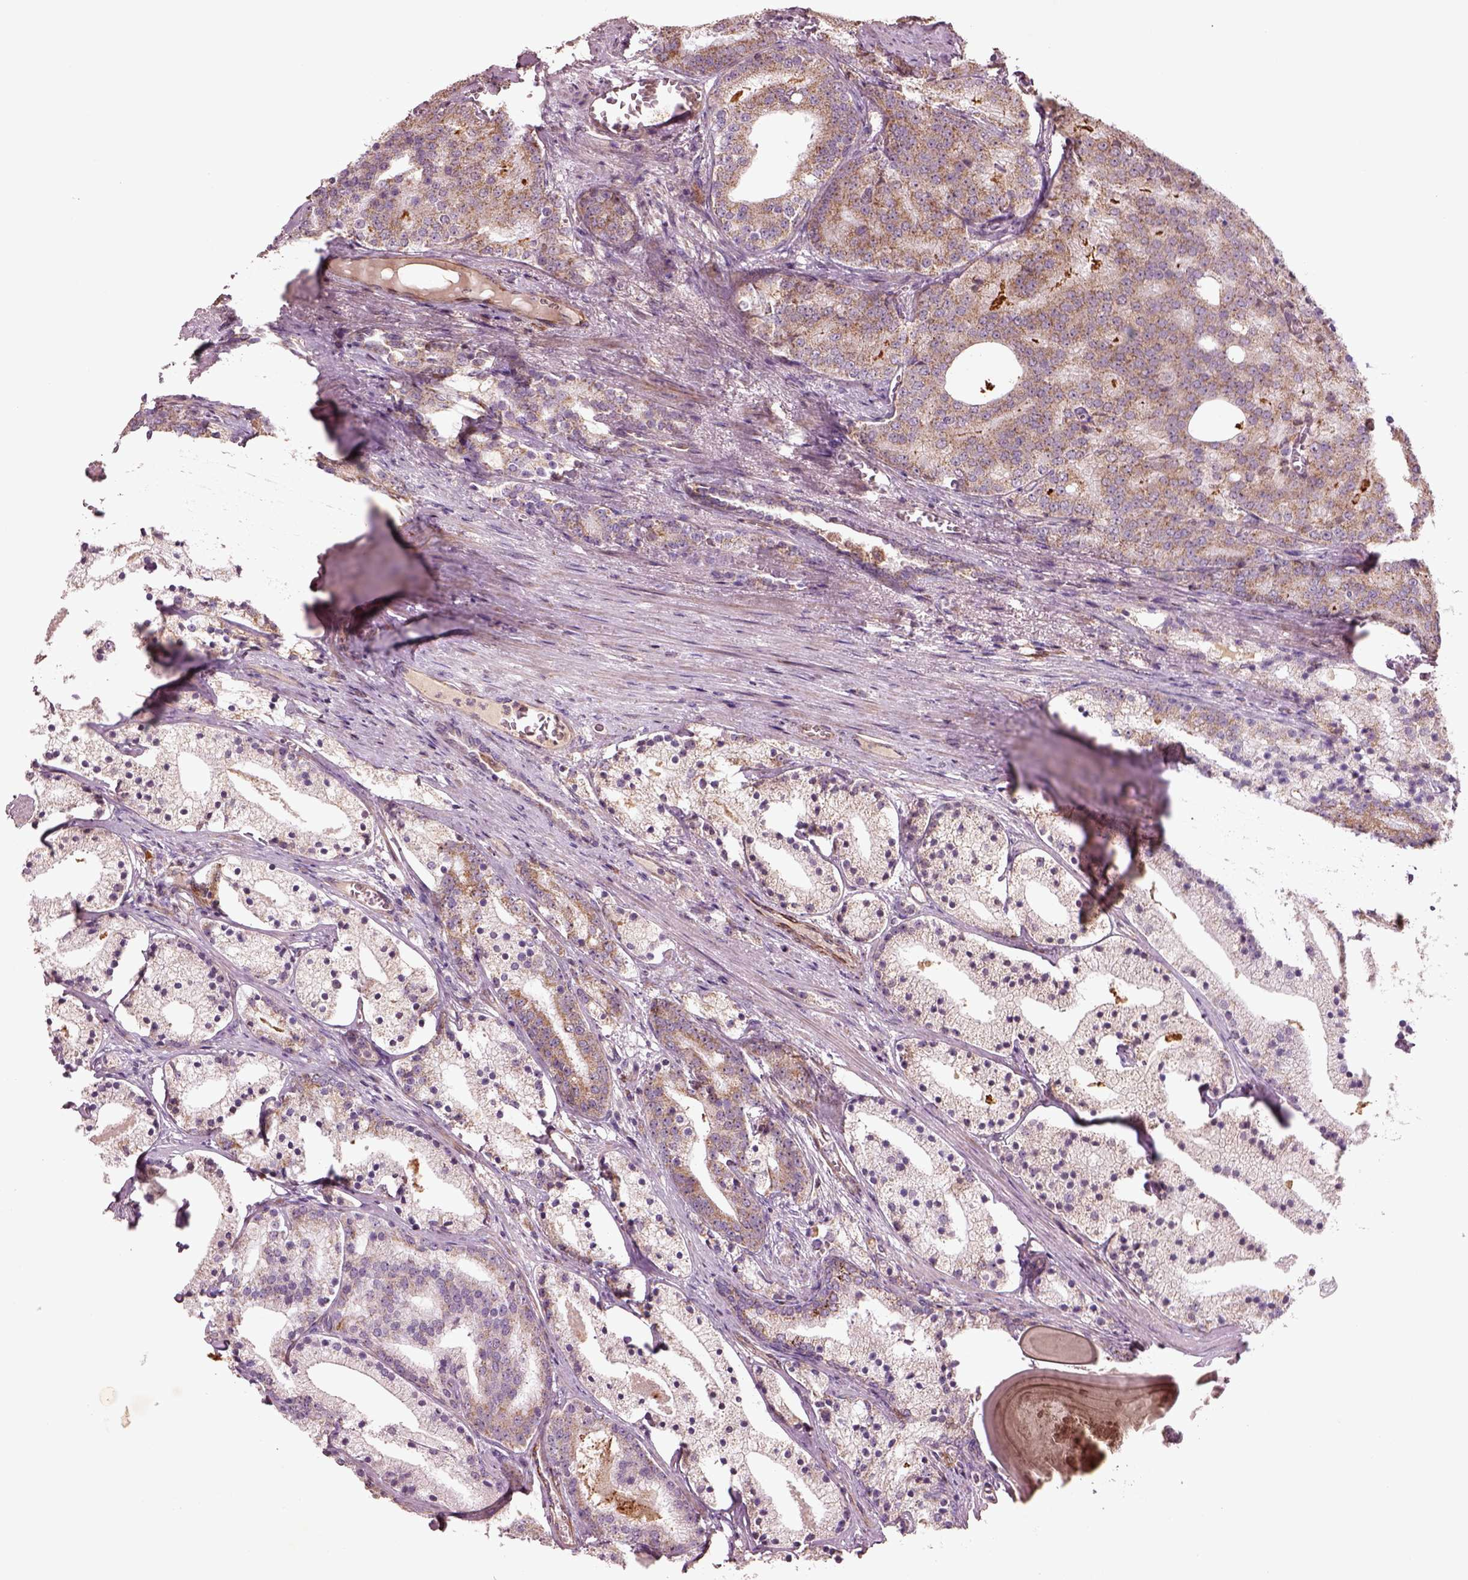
{"staining": {"intensity": "weak", "quantity": "<25%", "location": "cytoplasmic/membranous"}, "tissue": "prostate cancer", "cell_type": "Tumor cells", "image_type": "cancer", "snomed": [{"axis": "morphology", "description": "Adenocarcinoma, NOS"}, {"axis": "topography", "description": "Prostate"}], "caption": "Tumor cells are negative for brown protein staining in prostate cancer.", "gene": "SLC25A5", "patient": {"sex": "male", "age": 69}}